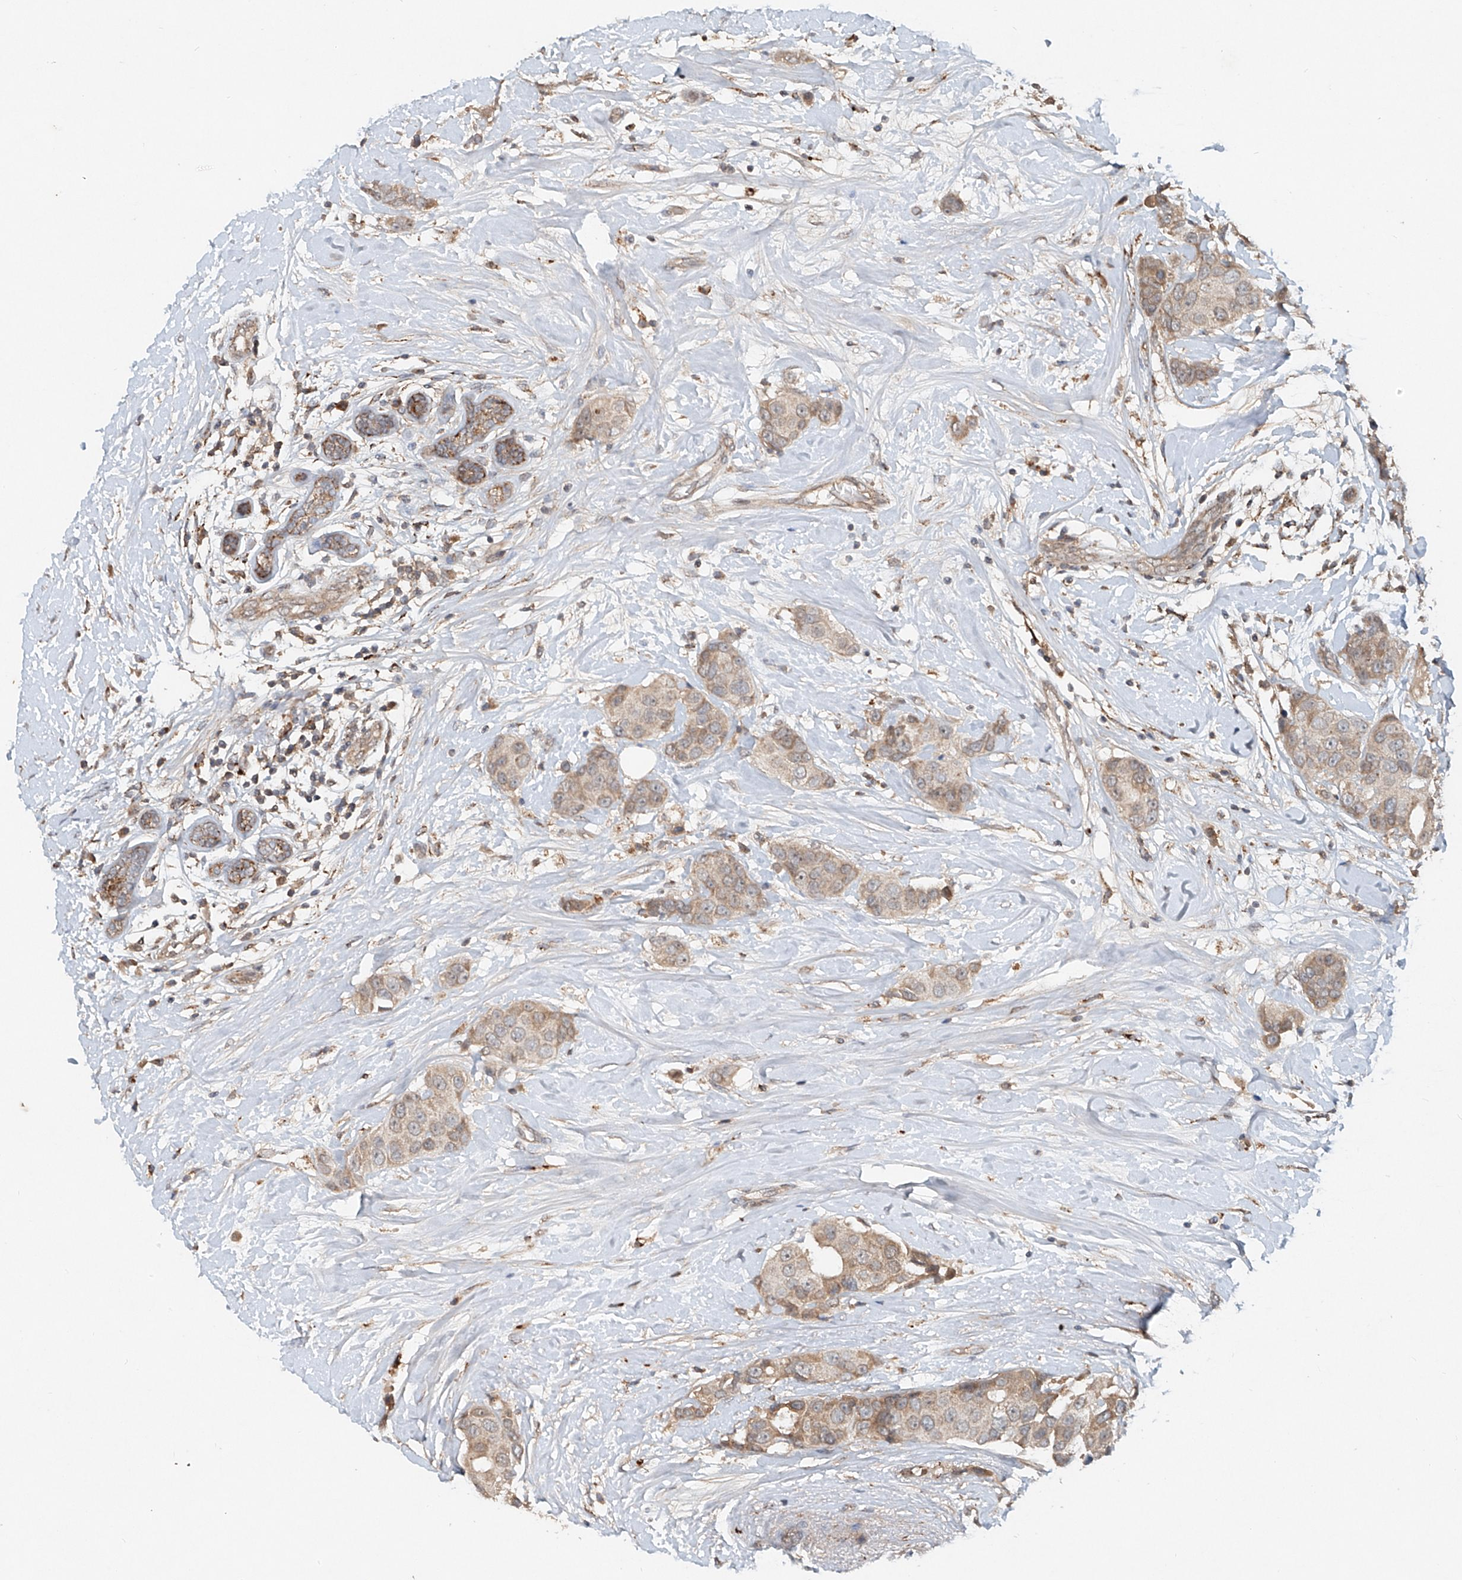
{"staining": {"intensity": "weak", "quantity": ">75%", "location": "cytoplasmic/membranous"}, "tissue": "breast cancer", "cell_type": "Tumor cells", "image_type": "cancer", "snomed": [{"axis": "morphology", "description": "Normal tissue, NOS"}, {"axis": "morphology", "description": "Duct carcinoma"}, {"axis": "topography", "description": "Breast"}], "caption": "A micrograph of human breast cancer (invasive ductal carcinoma) stained for a protein displays weak cytoplasmic/membranous brown staining in tumor cells.", "gene": "IER5", "patient": {"sex": "female", "age": 39}}